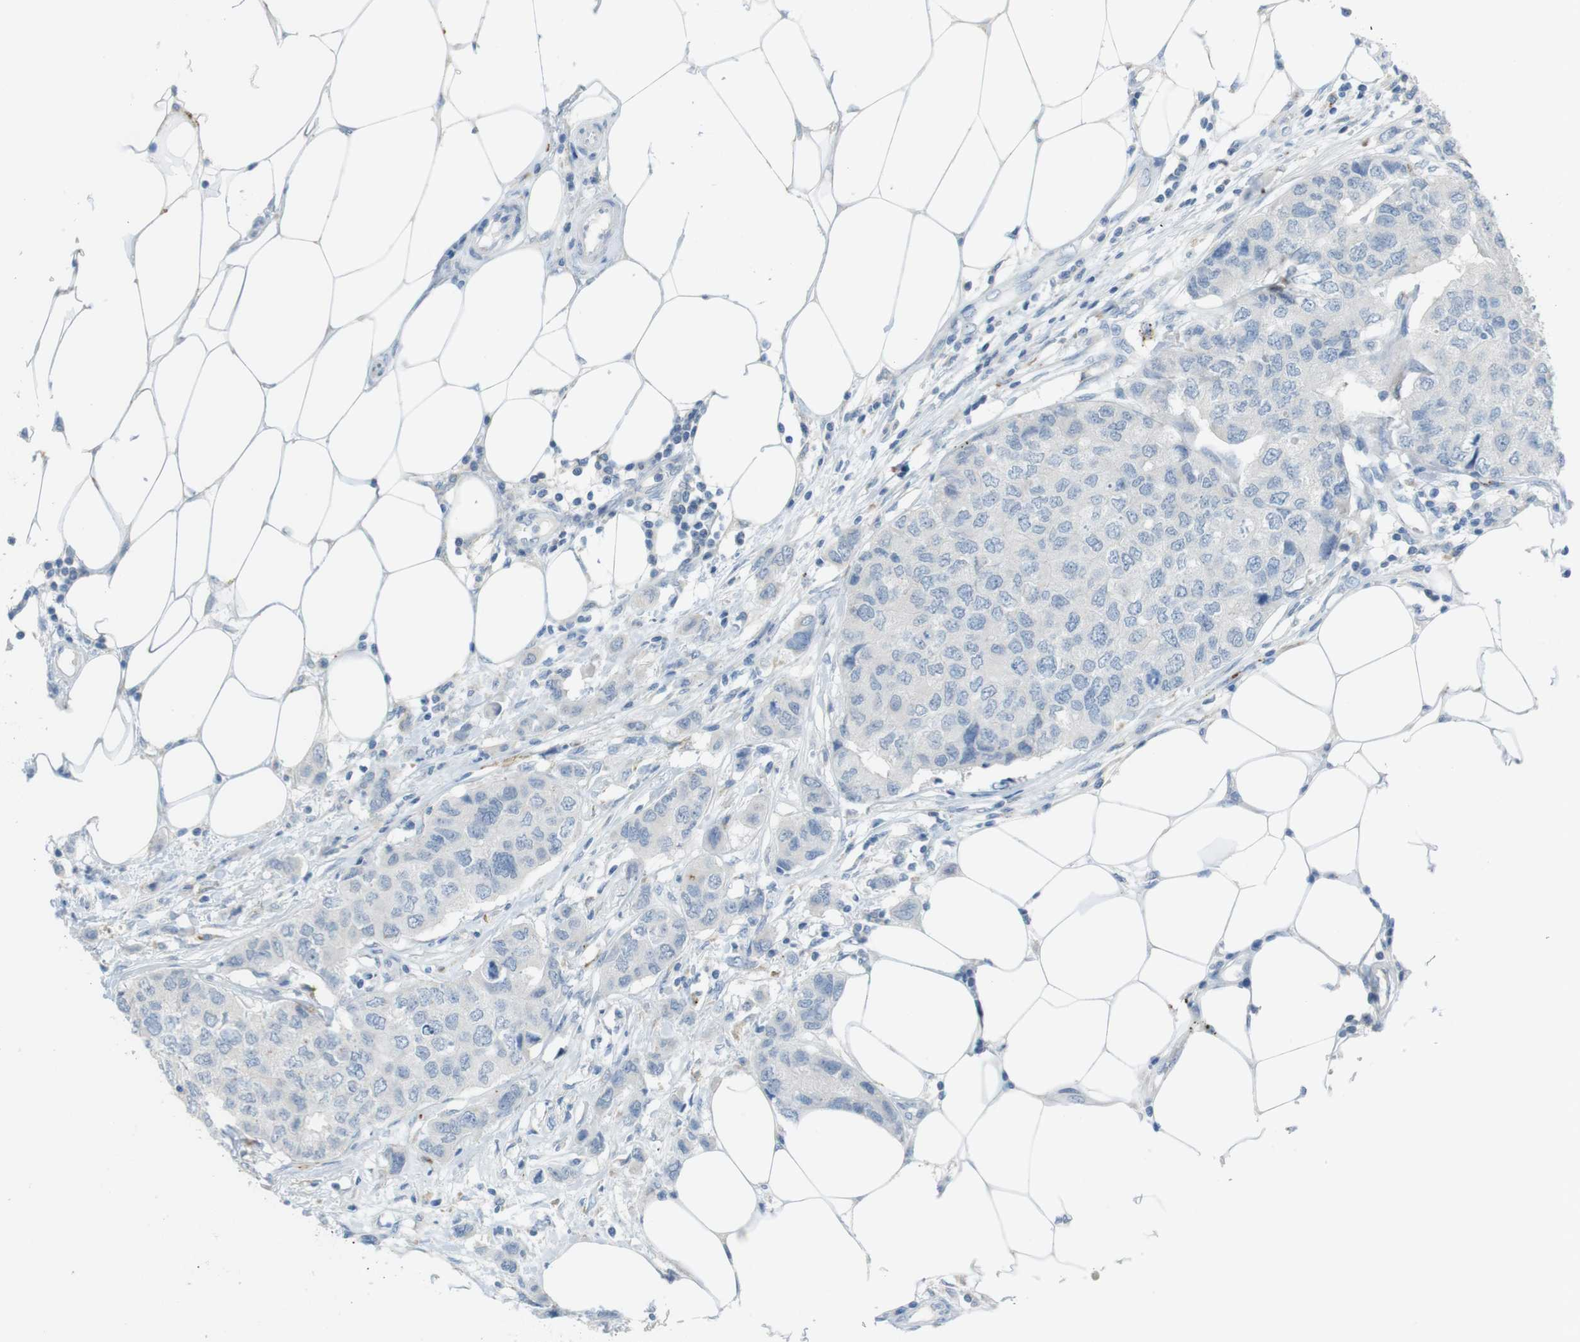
{"staining": {"intensity": "negative", "quantity": "none", "location": "none"}, "tissue": "breast cancer", "cell_type": "Tumor cells", "image_type": "cancer", "snomed": [{"axis": "morphology", "description": "Duct carcinoma"}, {"axis": "topography", "description": "Breast"}], "caption": "Immunohistochemistry (IHC) of breast cancer (intraductal carcinoma) demonstrates no expression in tumor cells.", "gene": "YIPF1", "patient": {"sex": "female", "age": 50}}